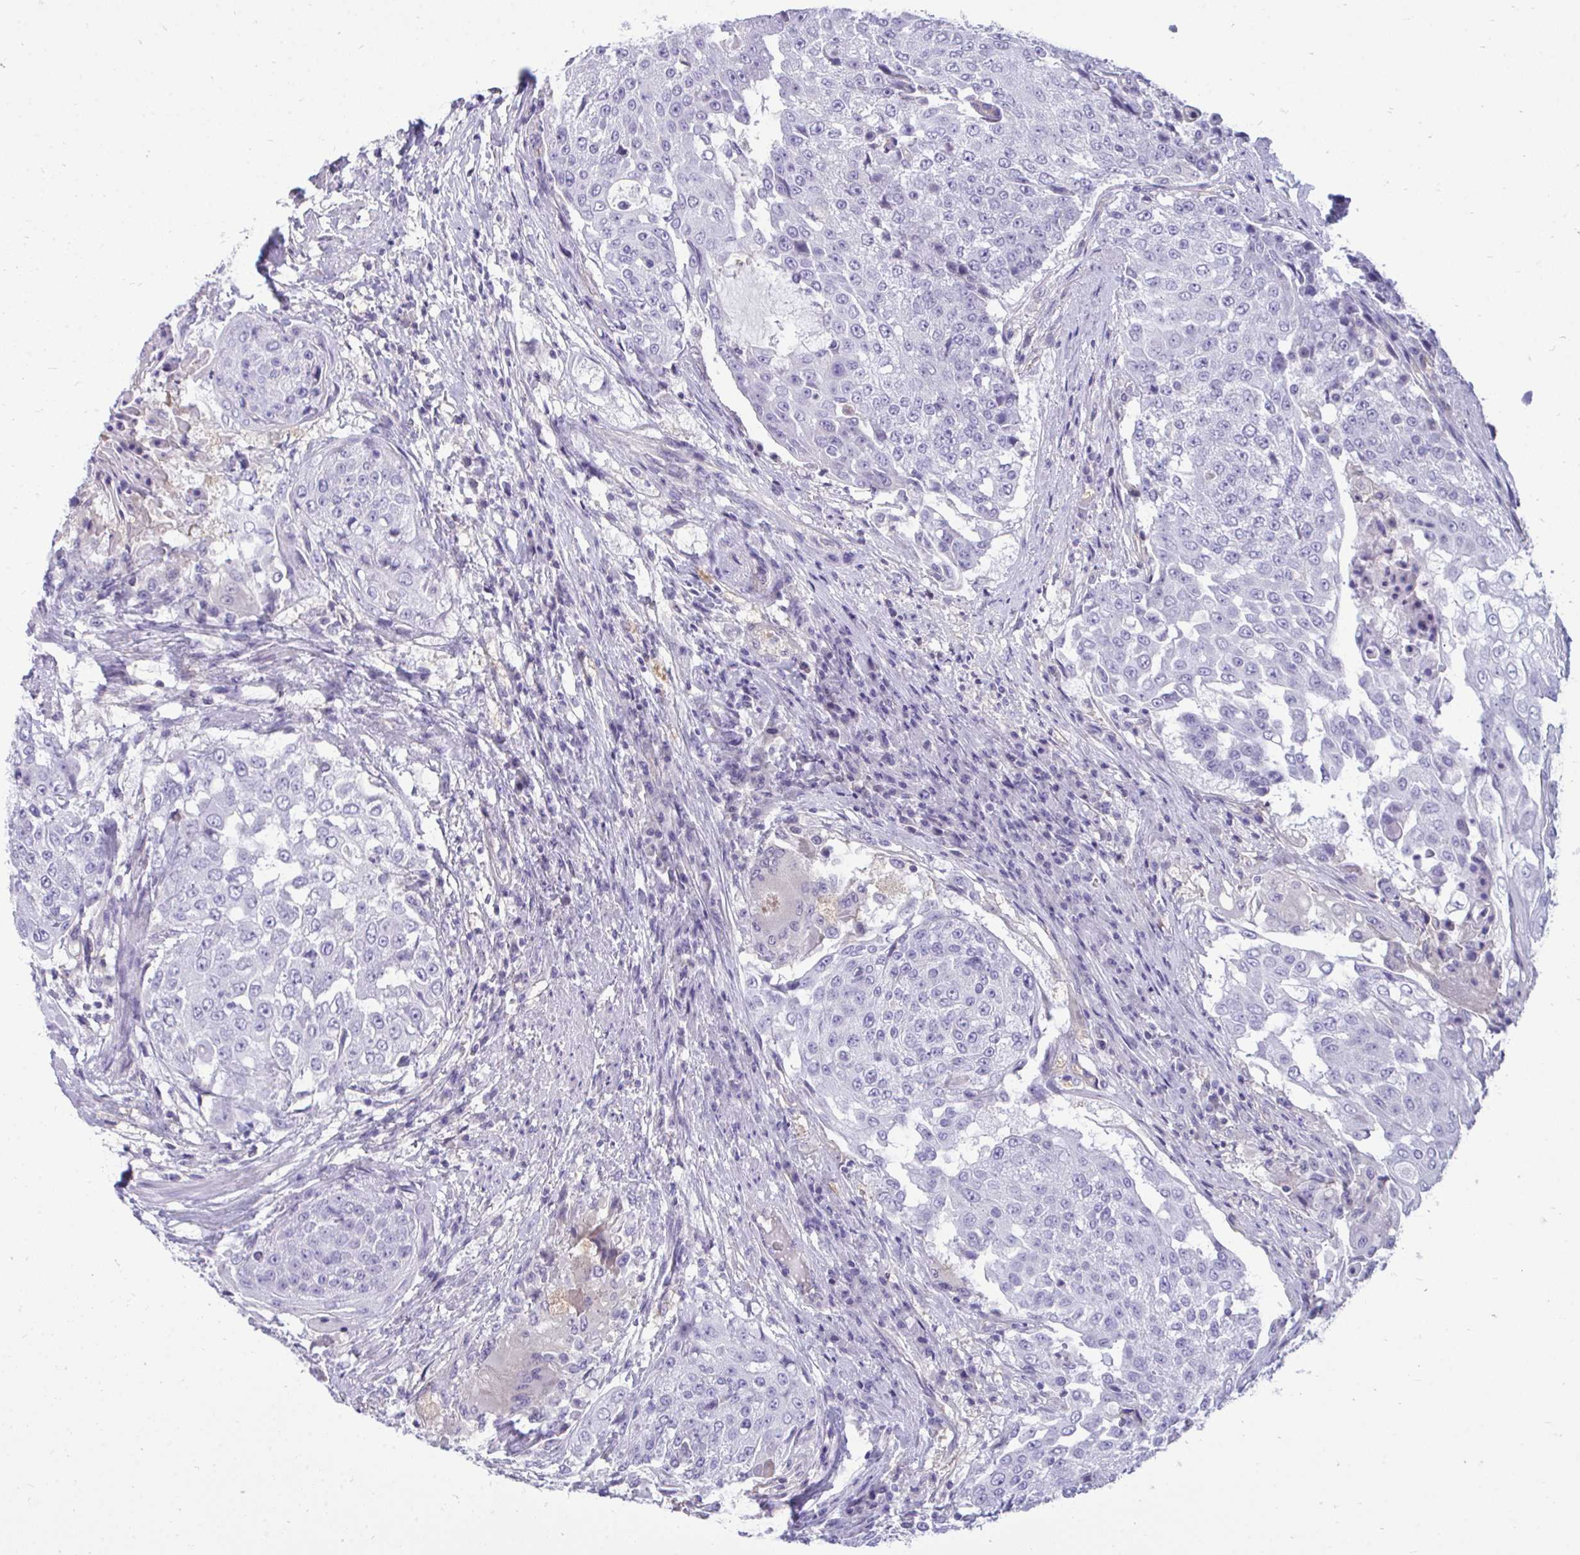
{"staining": {"intensity": "negative", "quantity": "none", "location": "none"}, "tissue": "urothelial cancer", "cell_type": "Tumor cells", "image_type": "cancer", "snomed": [{"axis": "morphology", "description": "Urothelial carcinoma, High grade"}, {"axis": "topography", "description": "Urinary bladder"}], "caption": "A photomicrograph of human urothelial cancer is negative for staining in tumor cells.", "gene": "FABP3", "patient": {"sex": "female", "age": 63}}